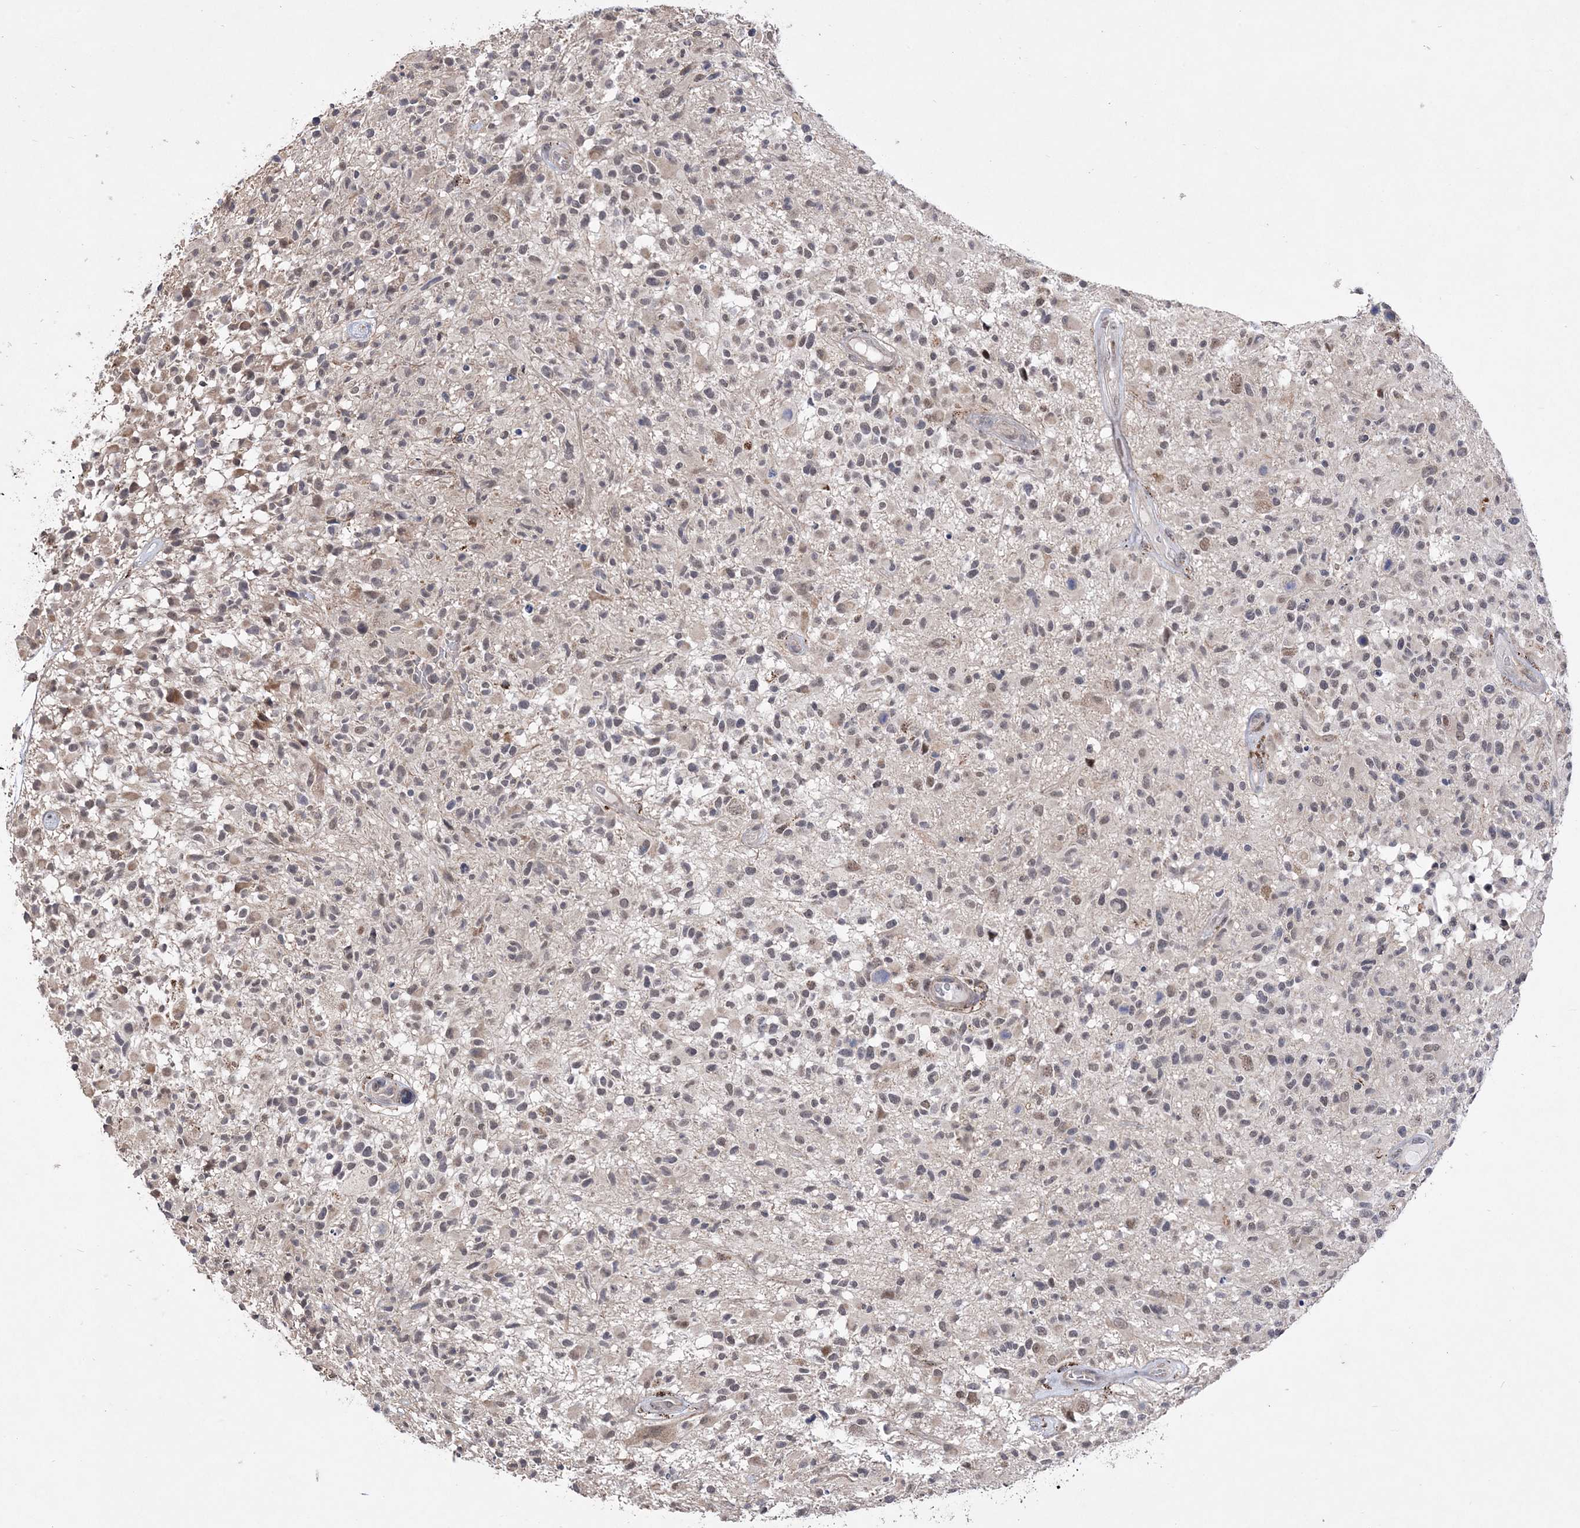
{"staining": {"intensity": "weak", "quantity": "25%-75%", "location": "nuclear"}, "tissue": "glioma", "cell_type": "Tumor cells", "image_type": "cancer", "snomed": [{"axis": "morphology", "description": "Glioma, malignant, High grade"}, {"axis": "morphology", "description": "Glioblastoma, NOS"}, {"axis": "topography", "description": "Brain"}], "caption": "A high-resolution histopathology image shows immunohistochemistry staining of glioma, which displays weak nuclear staining in approximately 25%-75% of tumor cells. The protein is shown in brown color, while the nuclei are stained blue.", "gene": "BOD1L1", "patient": {"sex": "male", "age": 60}}